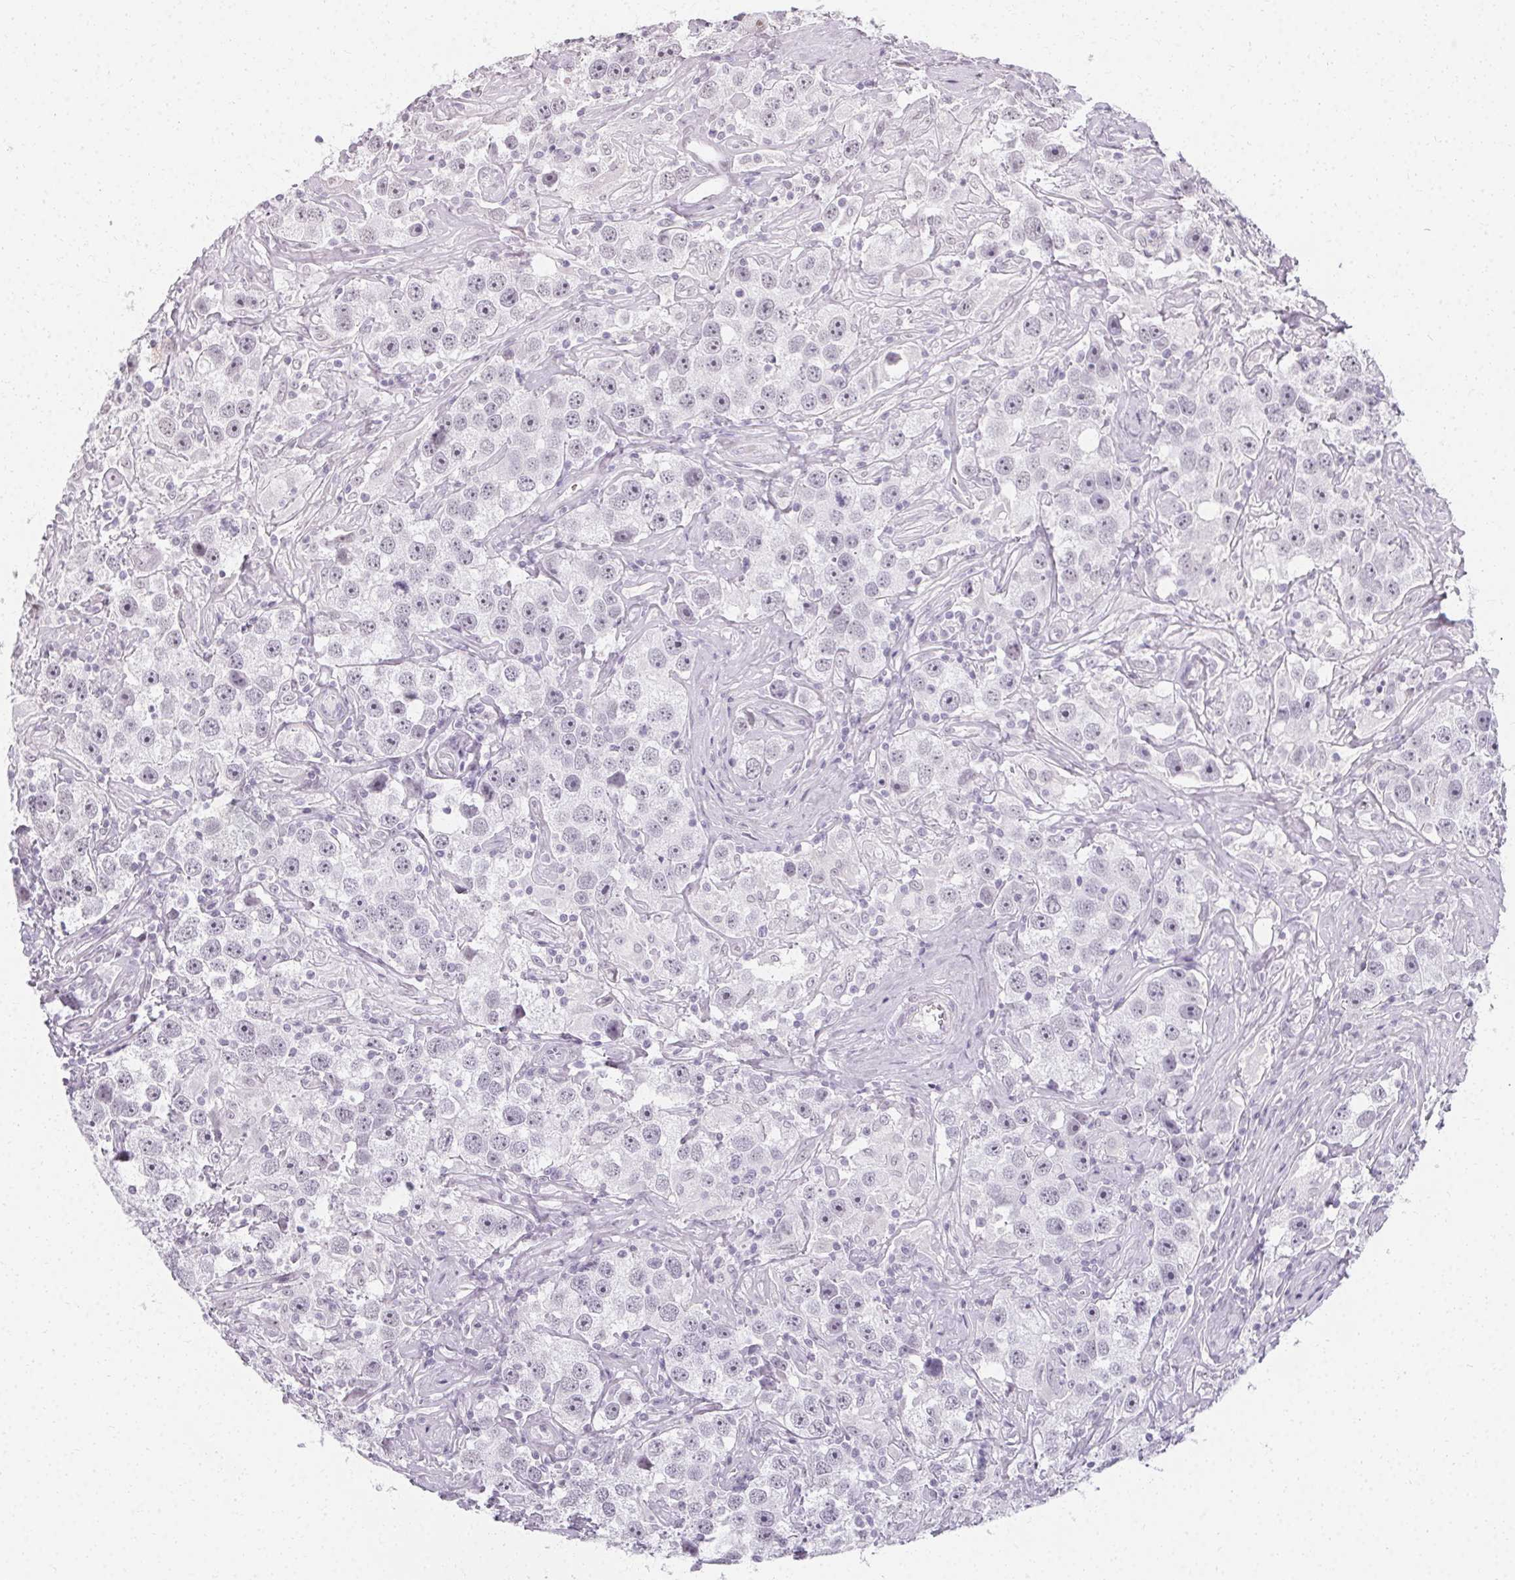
{"staining": {"intensity": "negative", "quantity": "none", "location": "none"}, "tissue": "testis cancer", "cell_type": "Tumor cells", "image_type": "cancer", "snomed": [{"axis": "morphology", "description": "Seminoma, NOS"}, {"axis": "topography", "description": "Testis"}], "caption": "IHC micrograph of neoplastic tissue: testis cancer (seminoma) stained with DAB (3,3'-diaminobenzidine) demonstrates no significant protein positivity in tumor cells.", "gene": "SYNPR", "patient": {"sex": "male", "age": 49}}